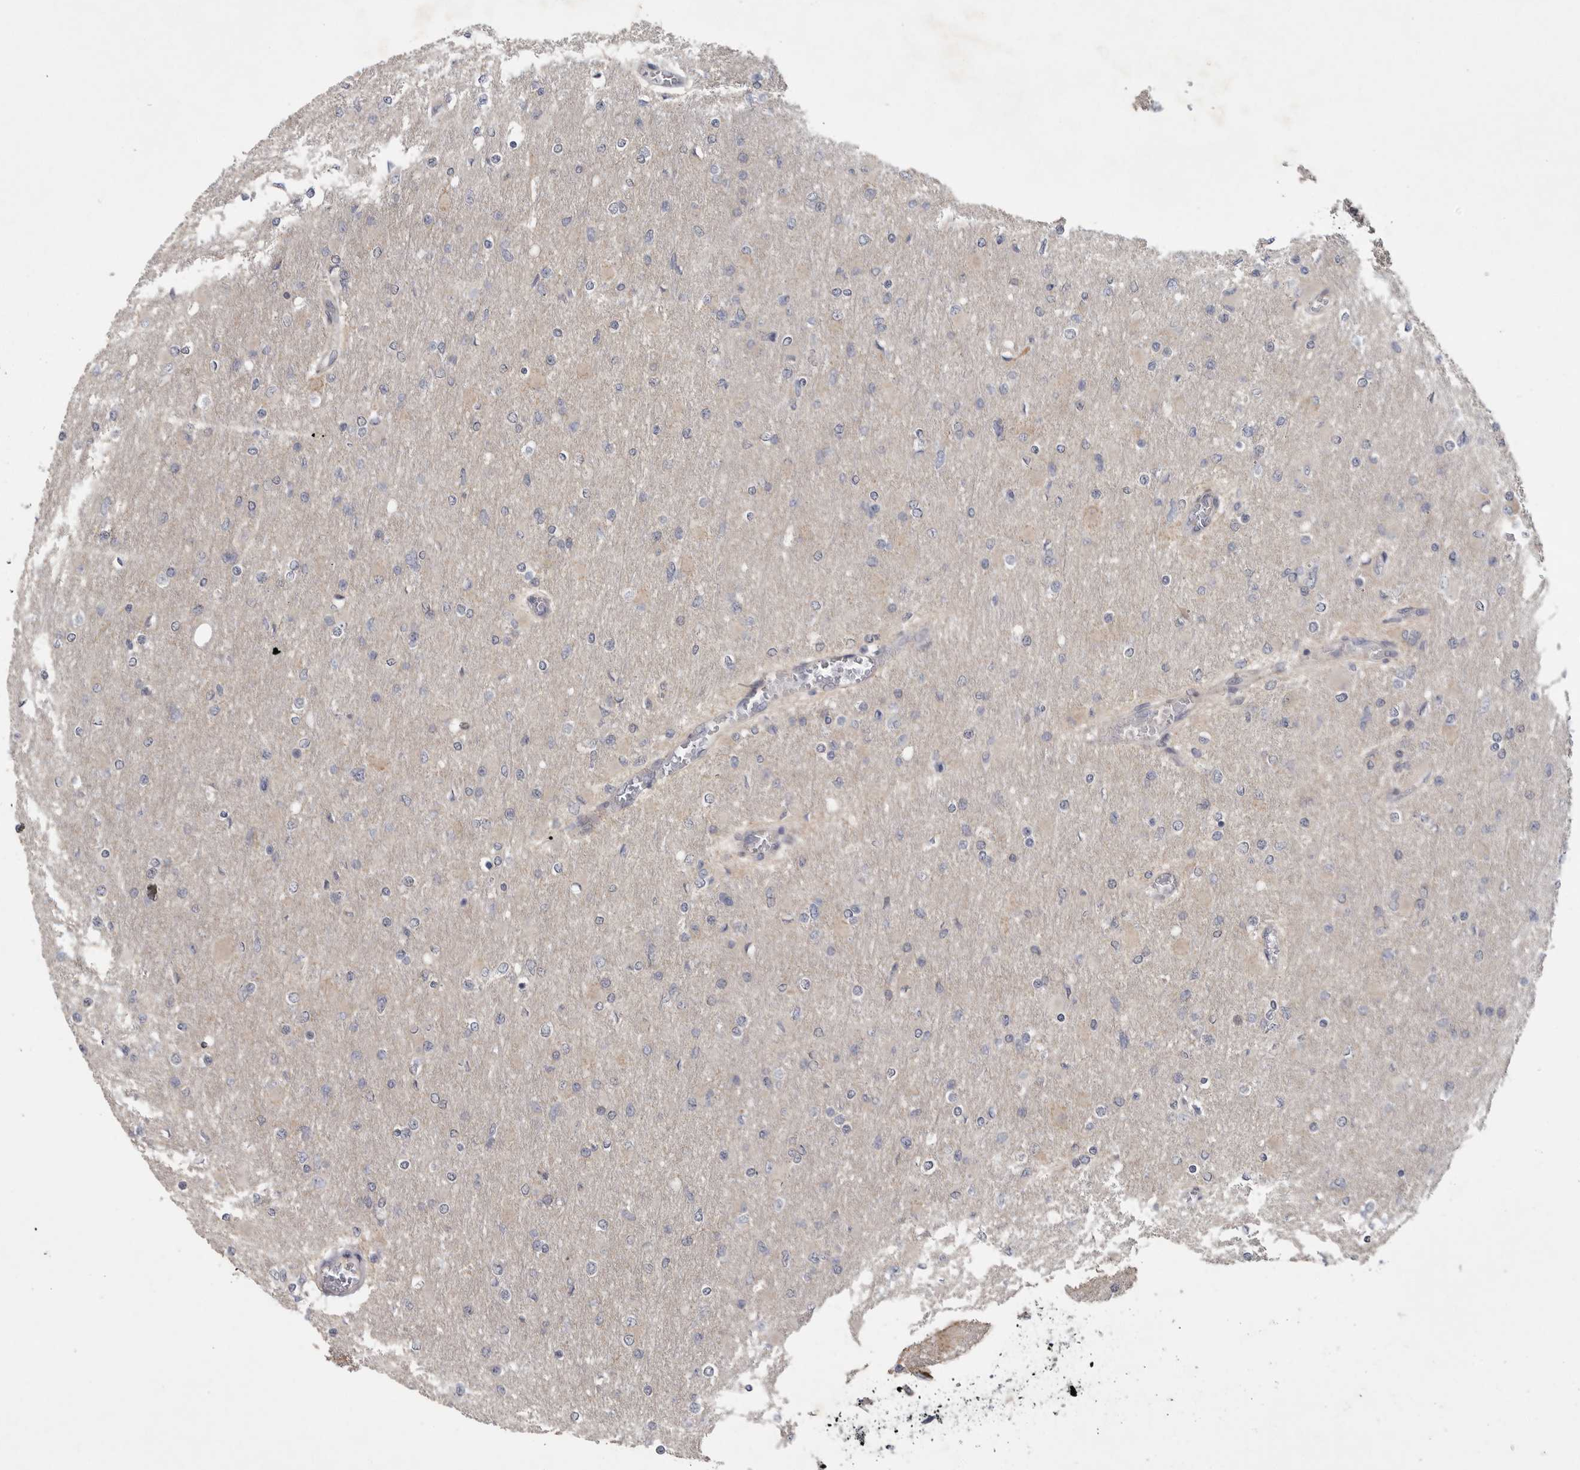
{"staining": {"intensity": "negative", "quantity": "none", "location": "none"}, "tissue": "glioma", "cell_type": "Tumor cells", "image_type": "cancer", "snomed": [{"axis": "morphology", "description": "Glioma, malignant, High grade"}, {"axis": "topography", "description": "Cerebral cortex"}], "caption": "High power microscopy photomicrograph of an immunohistochemistry (IHC) photomicrograph of glioma, revealing no significant positivity in tumor cells.", "gene": "FBXO43", "patient": {"sex": "female", "age": 36}}